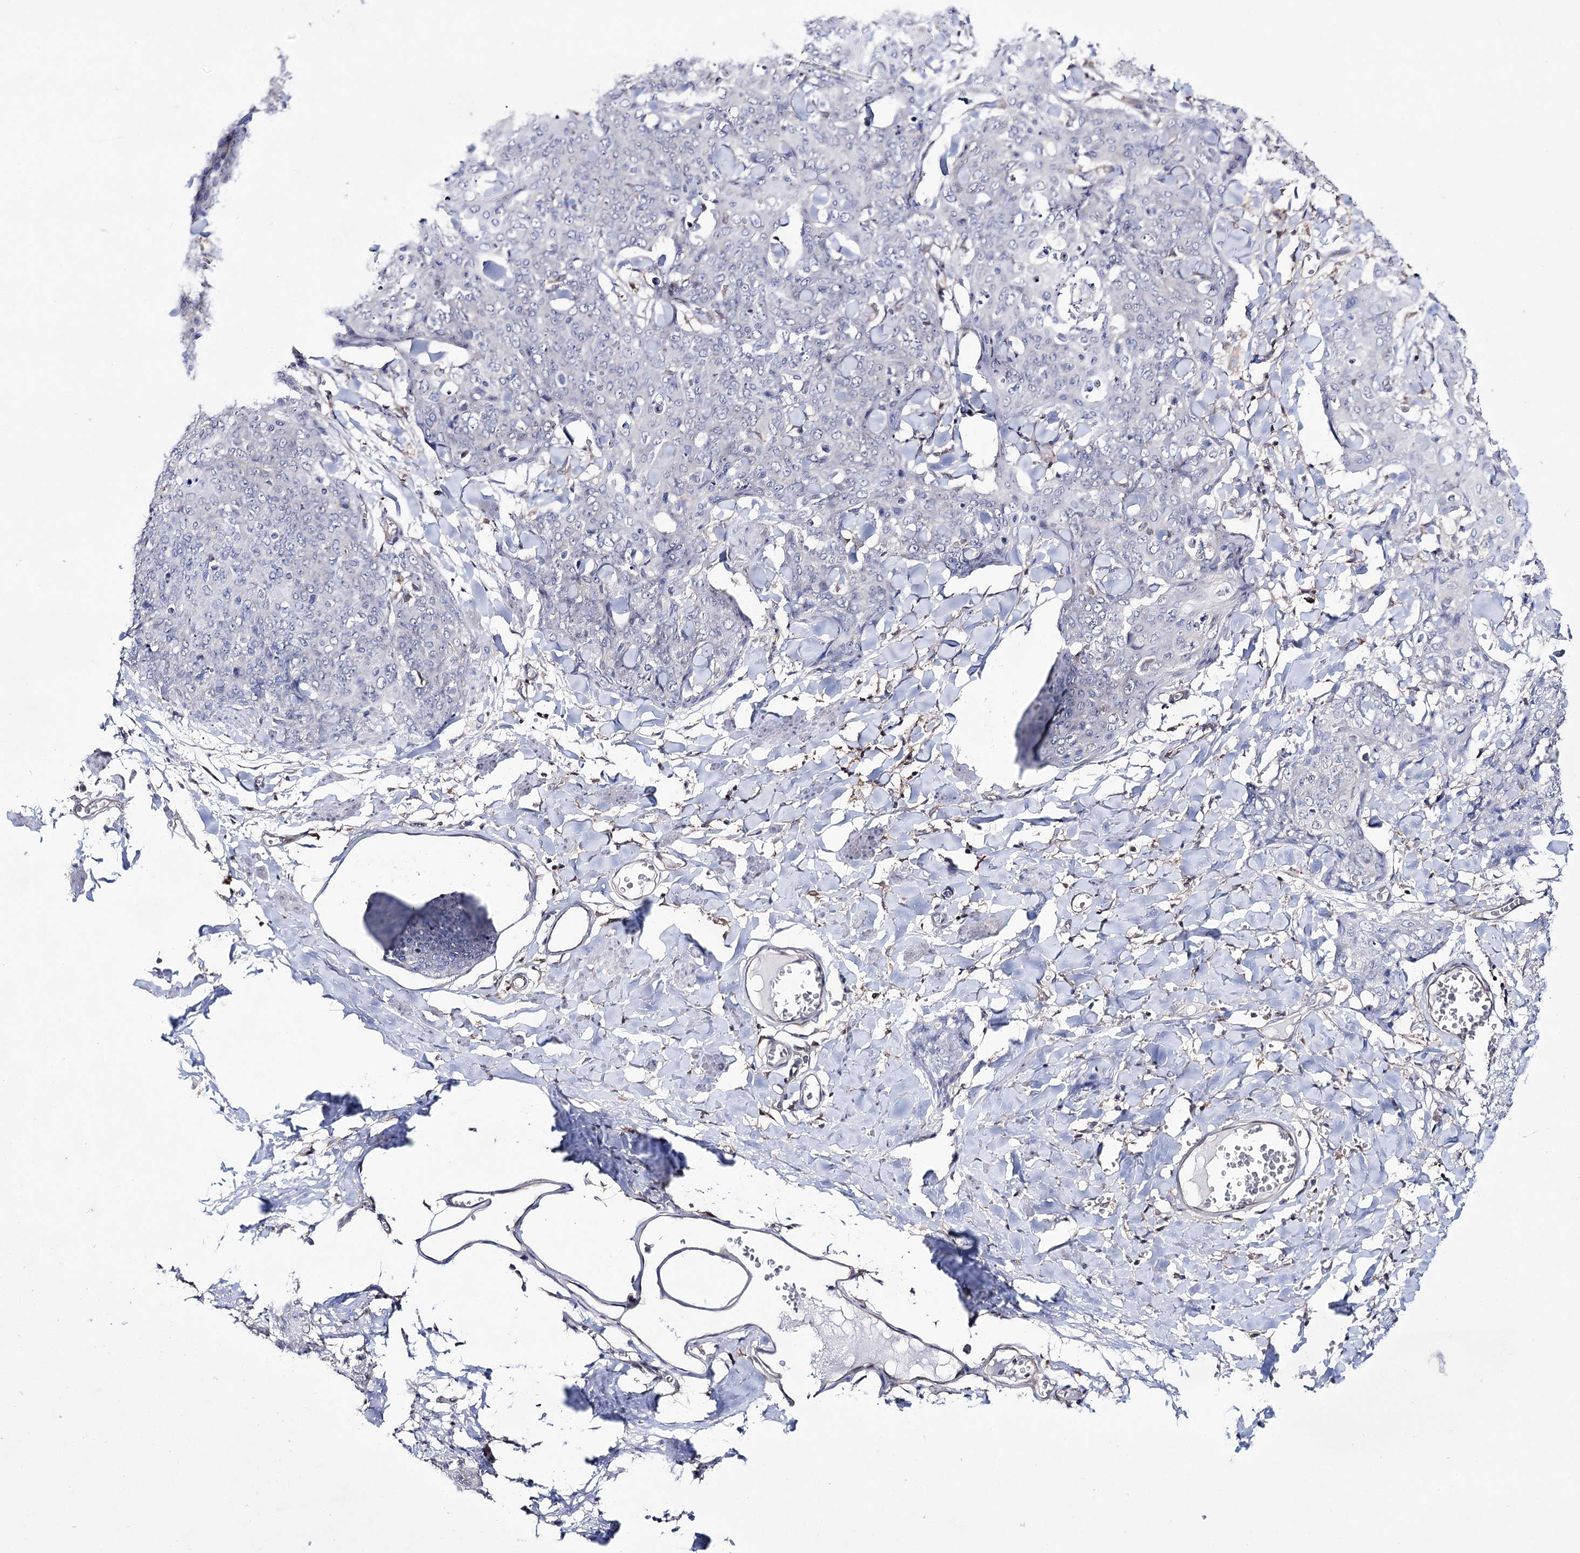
{"staining": {"intensity": "negative", "quantity": "none", "location": "none"}, "tissue": "skin cancer", "cell_type": "Tumor cells", "image_type": "cancer", "snomed": [{"axis": "morphology", "description": "Squamous cell carcinoma, NOS"}, {"axis": "topography", "description": "Skin"}, {"axis": "topography", "description": "Vulva"}], "caption": "This is an immunohistochemistry (IHC) image of skin cancer. There is no expression in tumor cells.", "gene": "PTER", "patient": {"sex": "female", "age": 85}}